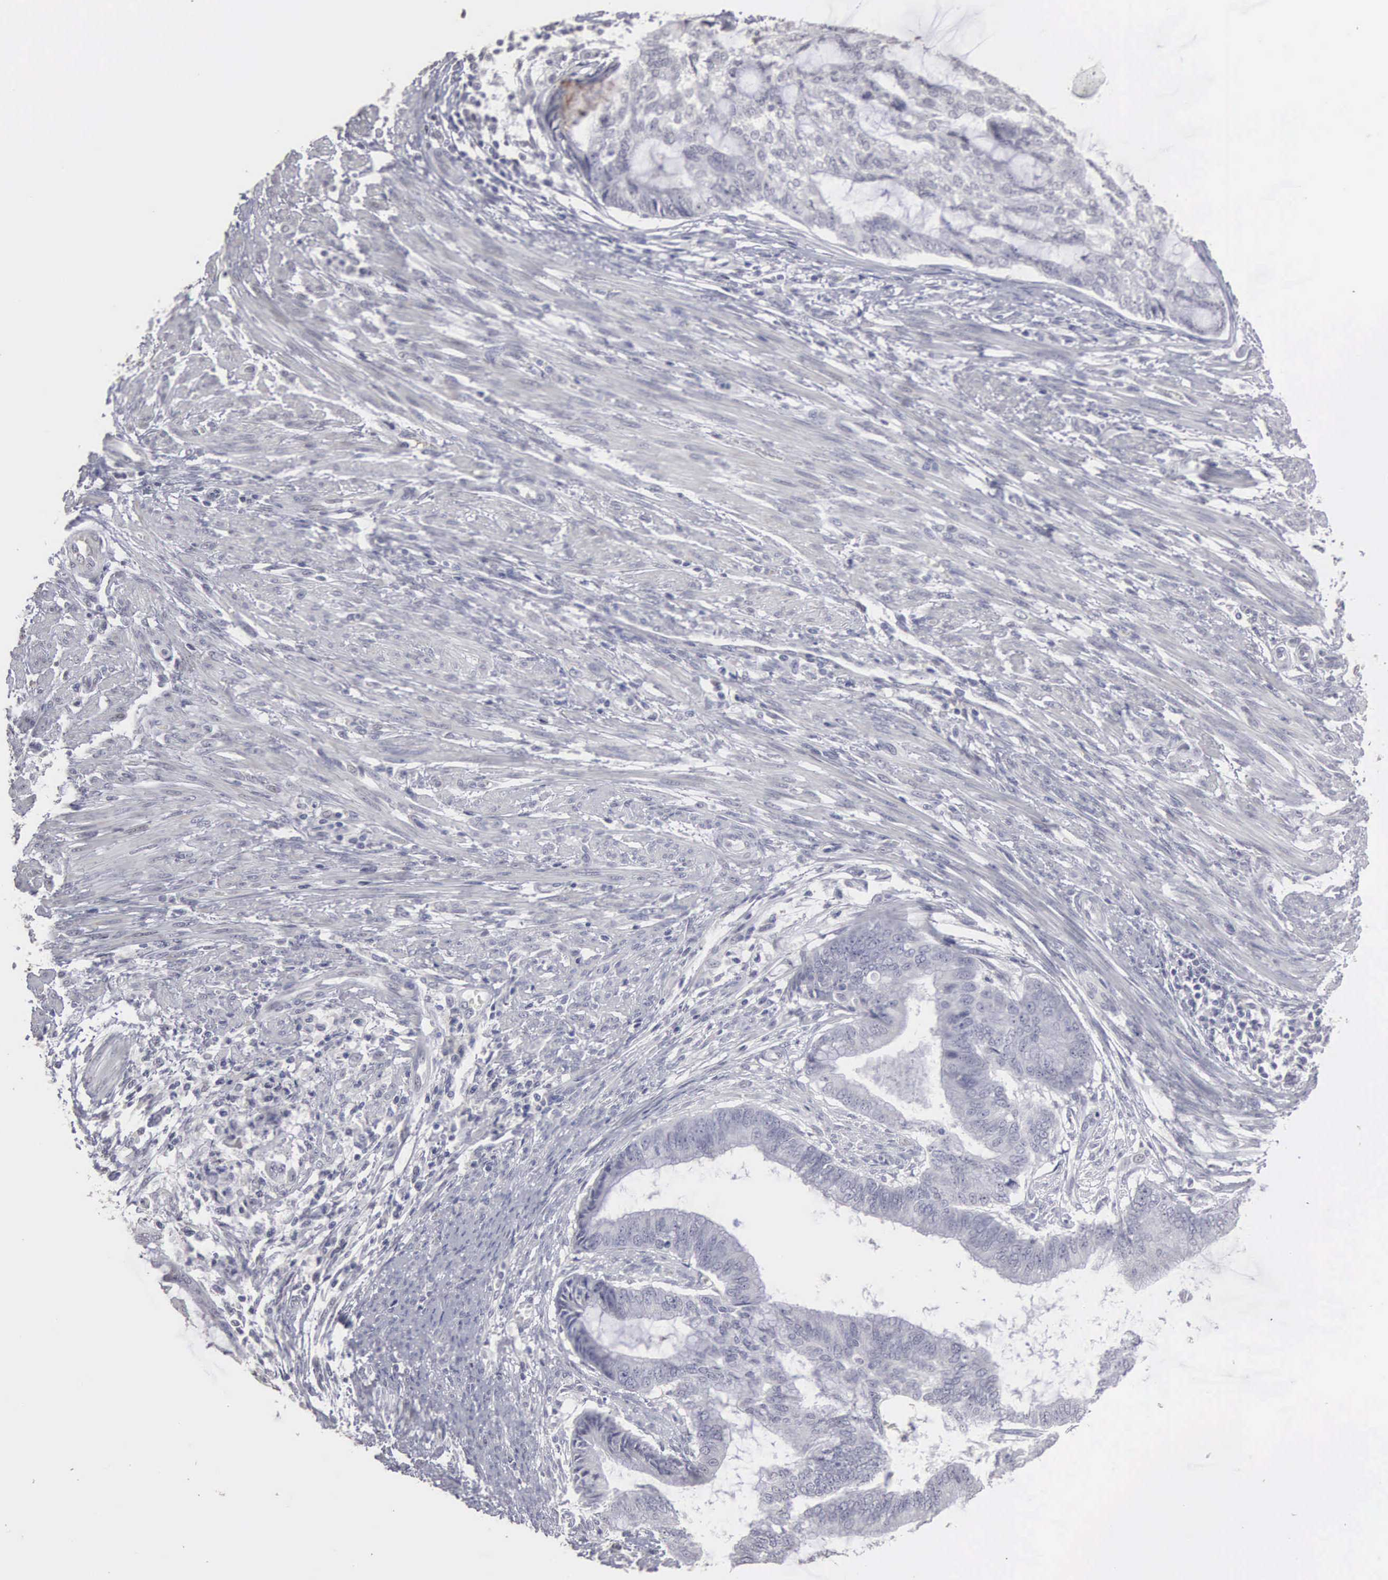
{"staining": {"intensity": "negative", "quantity": "none", "location": "none"}, "tissue": "endometrial cancer", "cell_type": "Tumor cells", "image_type": "cancer", "snomed": [{"axis": "morphology", "description": "Adenocarcinoma, NOS"}, {"axis": "topography", "description": "Endometrium"}], "caption": "A histopathology image of human adenocarcinoma (endometrial) is negative for staining in tumor cells. The staining was performed using DAB (3,3'-diaminobenzidine) to visualize the protein expression in brown, while the nuclei were stained in blue with hematoxylin (Magnification: 20x).", "gene": "UPB1", "patient": {"sex": "female", "age": 63}}